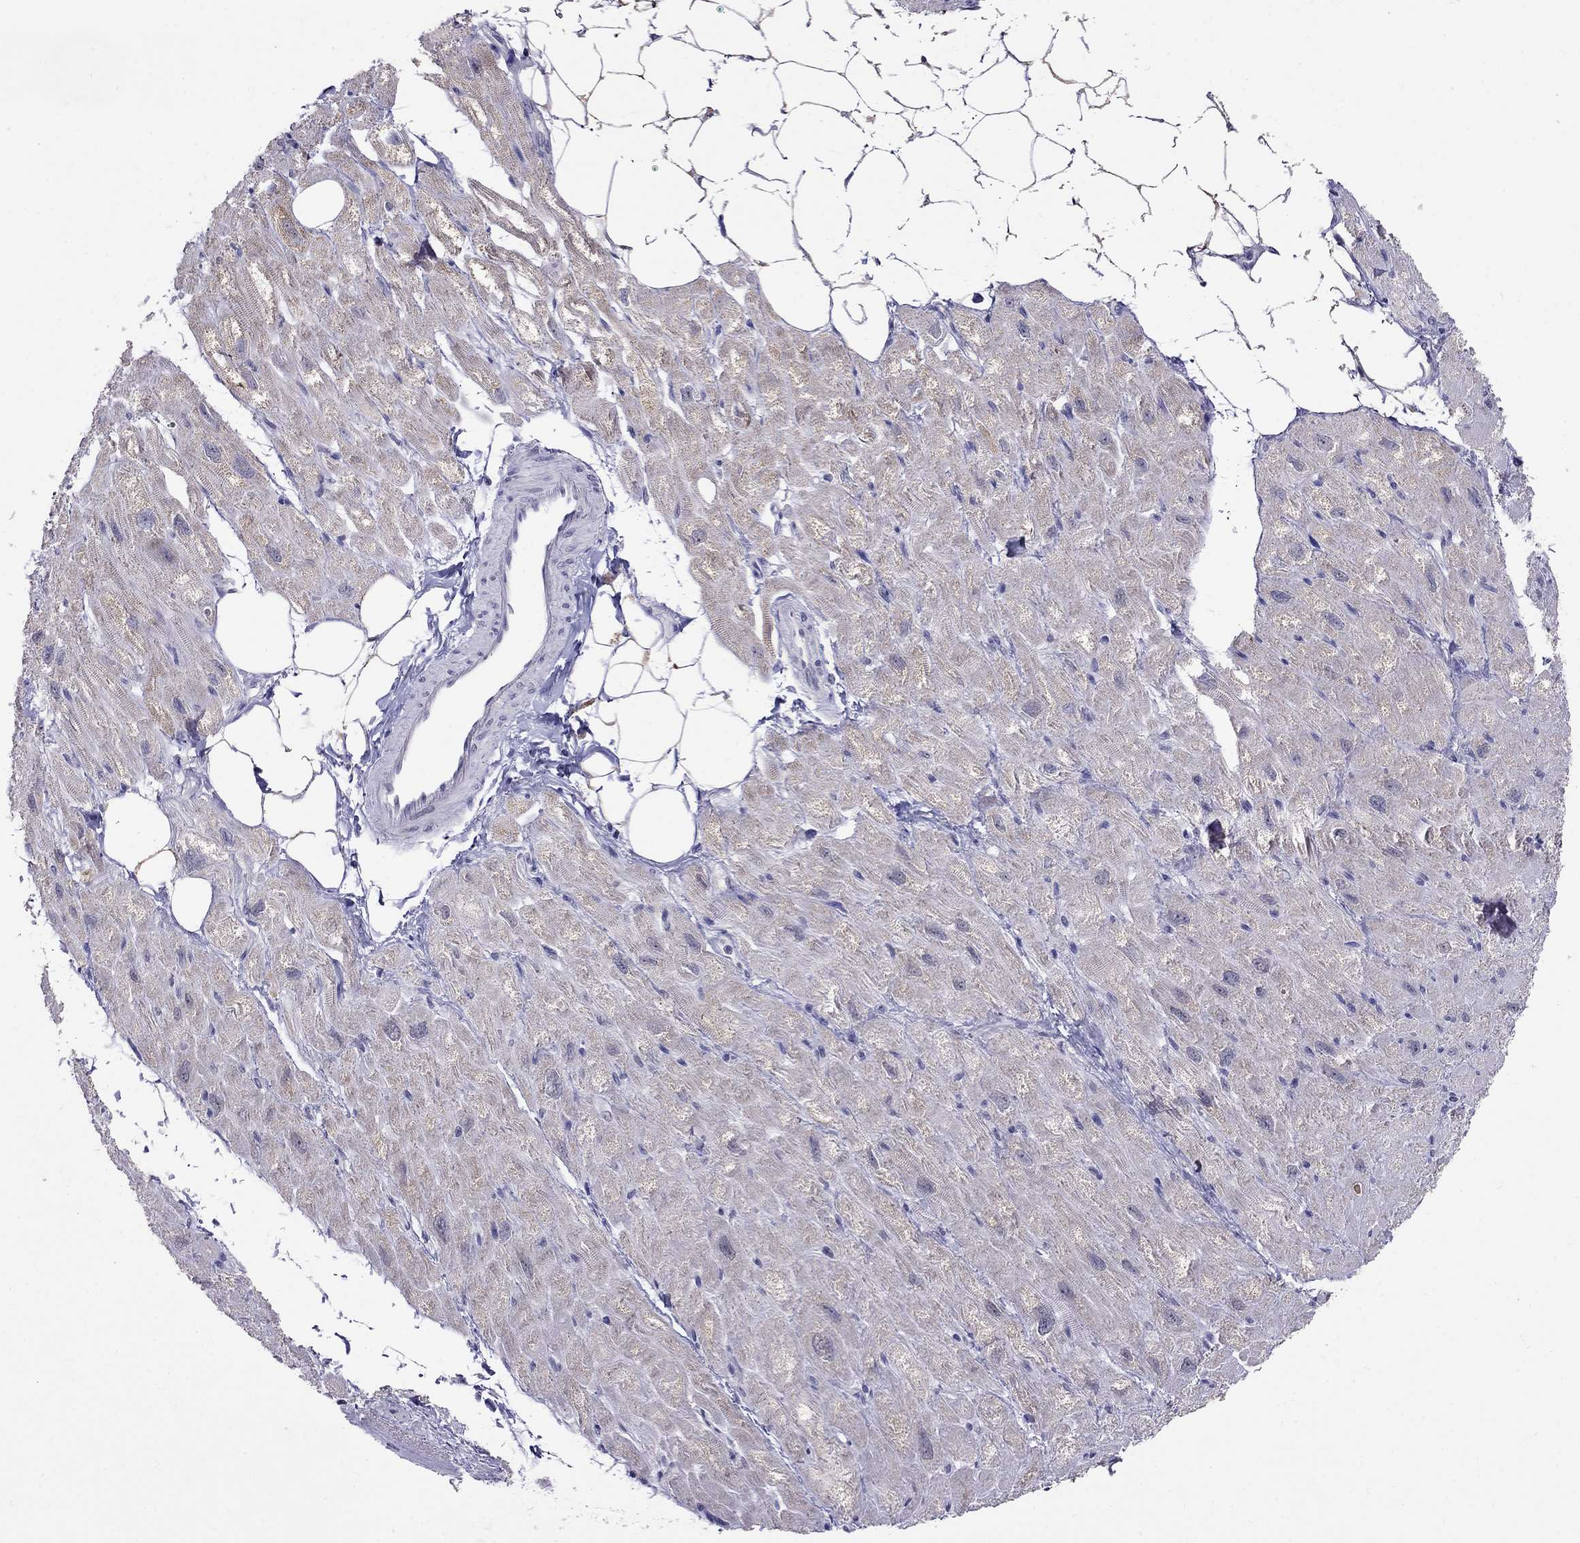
{"staining": {"intensity": "negative", "quantity": "none", "location": "none"}, "tissue": "heart muscle", "cell_type": "Cardiomyocytes", "image_type": "normal", "snomed": [{"axis": "morphology", "description": "Normal tissue, NOS"}, {"axis": "topography", "description": "Heart"}], "caption": "Histopathology image shows no significant protein staining in cardiomyocytes of benign heart muscle. (DAB (3,3'-diaminobenzidine) immunohistochemistry (IHC) with hematoxylin counter stain).", "gene": "MYO3B", "patient": {"sex": "male", "age": 66}}